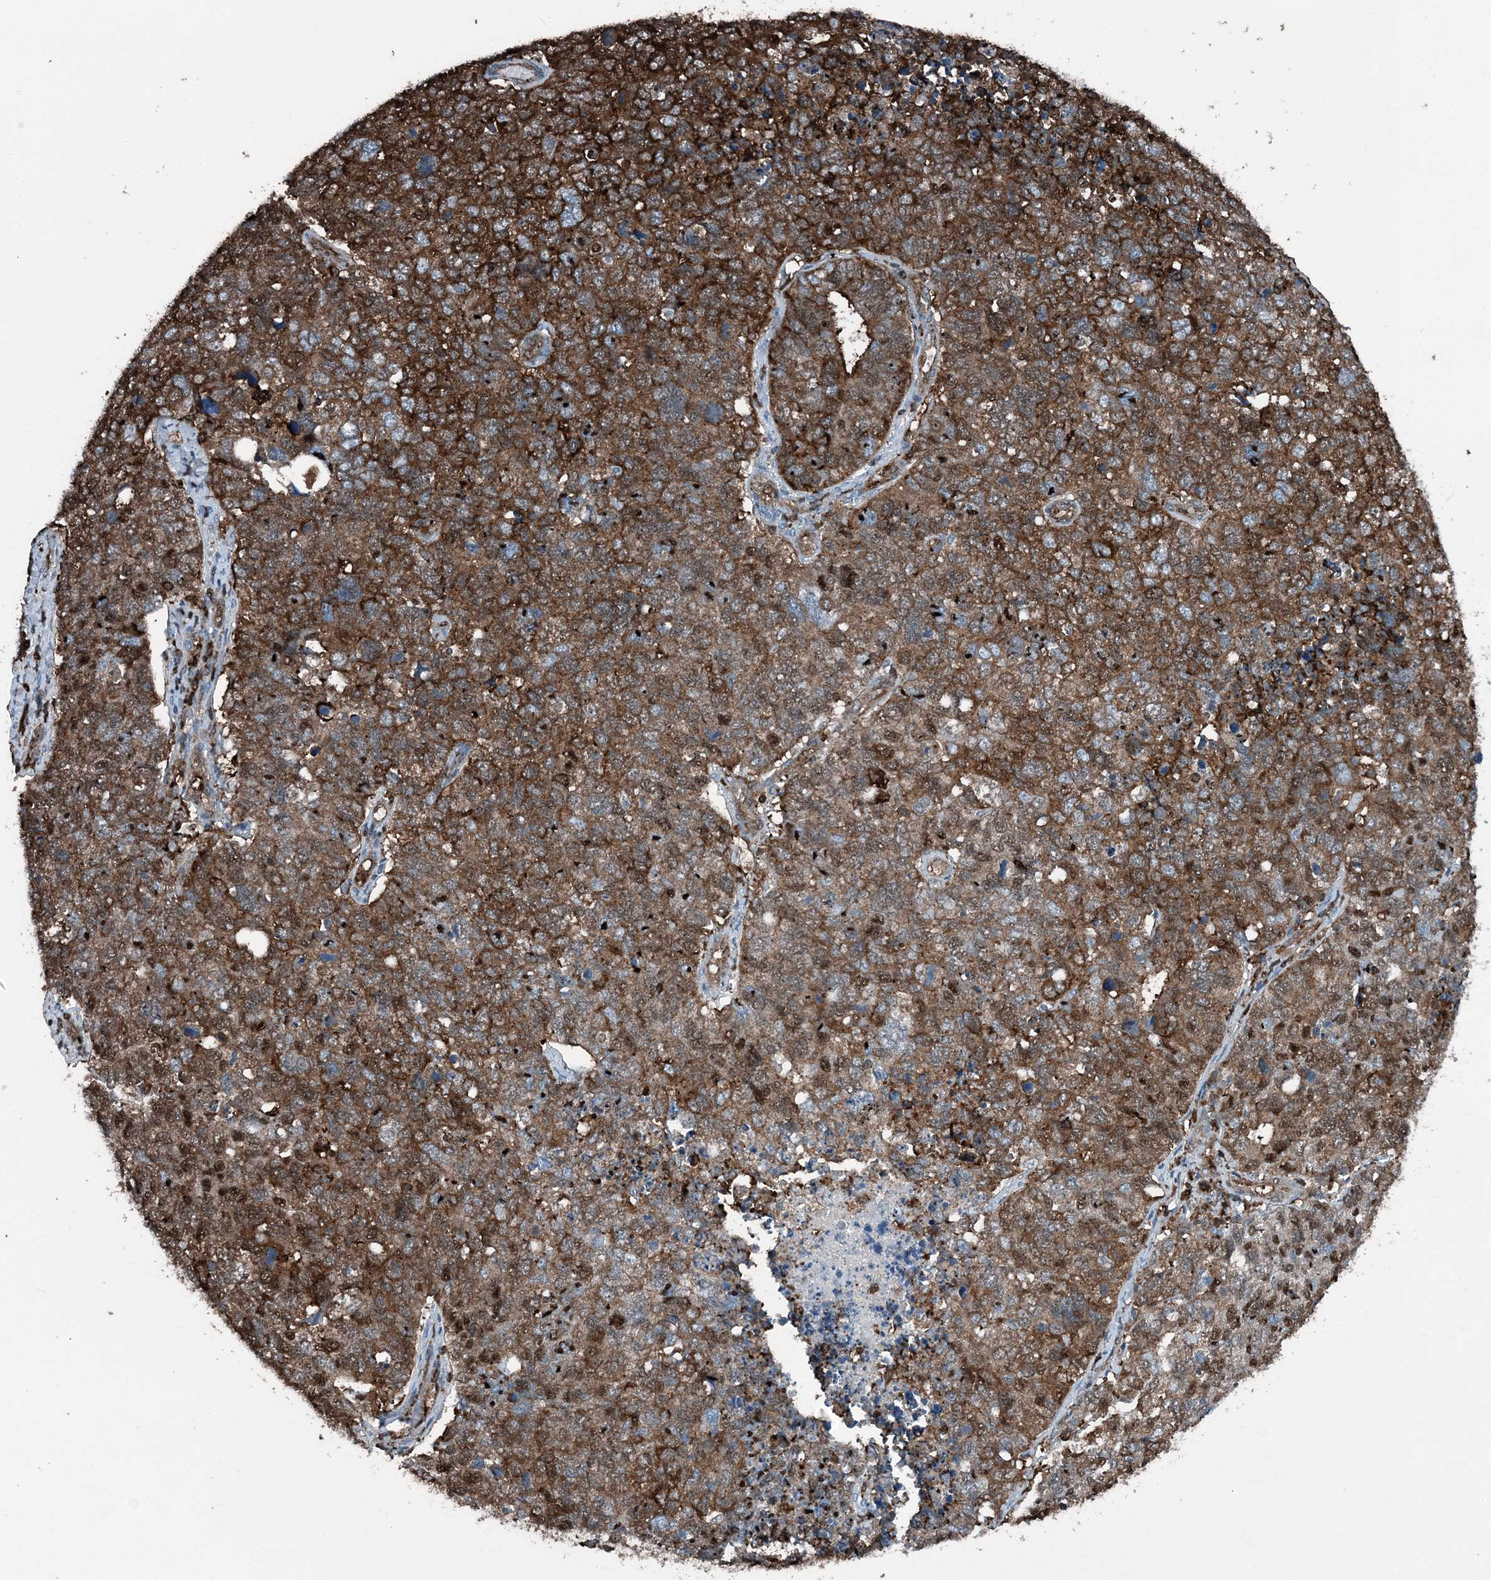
{"staining": {"intensity": "strong", "quantity": ">75%", "location": "cytoplasmic/membranous,nuclear"}, "tissue": "cervical cancer", "cell_type": "Tumor cells", "image_type": "cancer", "snomed": [{"axis": "morphology", "description": "Squamous cell carcinoma, NOS"}, {"axis": "topography", "description": "Cervix"}], "caption": "Cervical cancer stained with DAB immunohistochemistry (IHC) demonstrates high levels of strong cytoplasmic/membranous and nuclear positivity in approximately >75% of tumor cells. (DAB IHC with brightfield microscopy, high magnification).", "gene": "CFL1", "patient": {"sex": "female", "age": 63}}